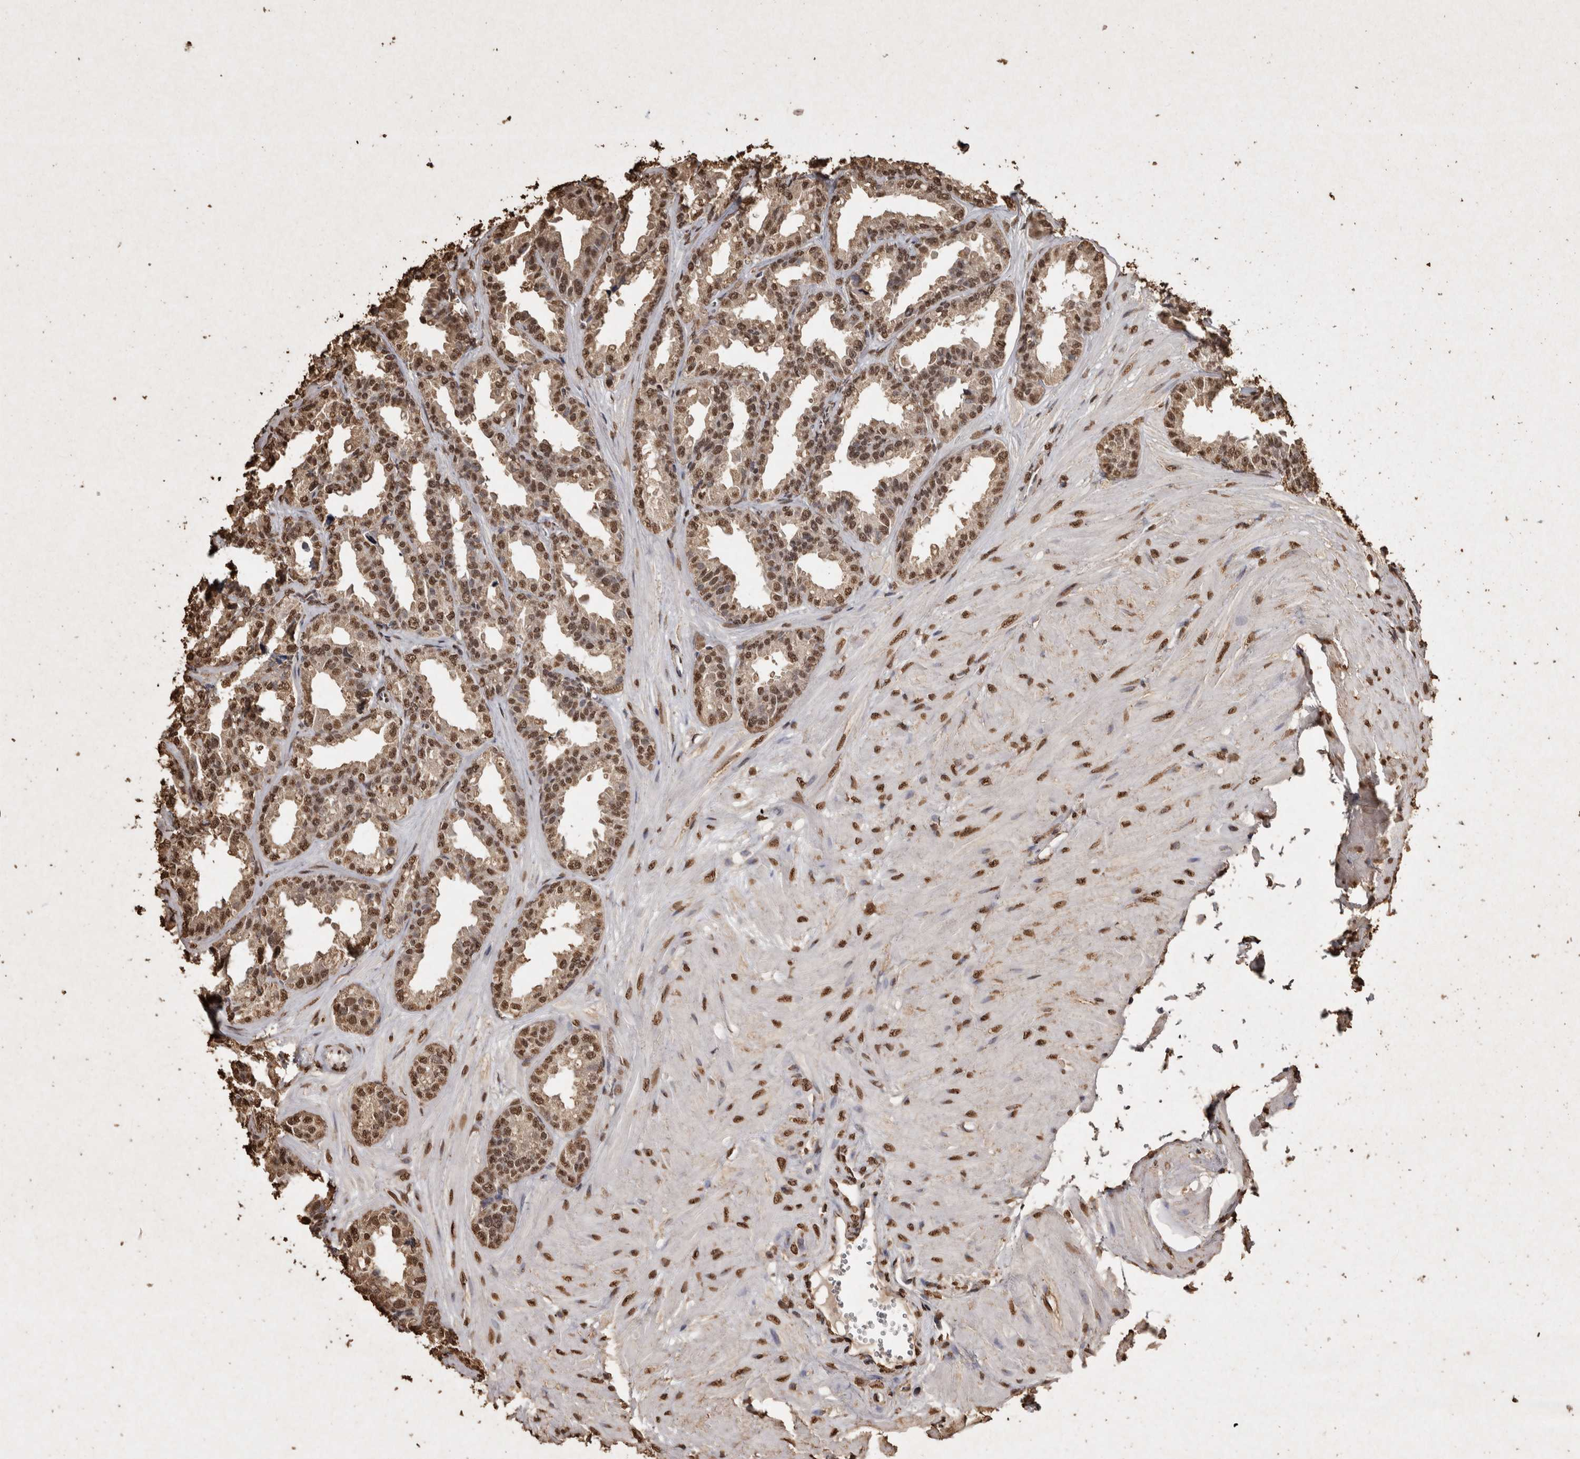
{"staining": {"intensity": "moderate", "quantity": ">75%", "location": "nuclear"}, "tissue": "seminal vesicle", "cell_type": "Glandular cells", "image_type": "normal", "snomed": [{"axis": "morphology", "description": "Normal tissue, NOS"}, {"axis": "topography", "description": "Prostate"}, {"axis": "topography", "description": "Seminal veicle"}], "caption": "This image displays IHC staining of normal seminal vesicle, with medium moderate nuclear expression in about >75% of glandular cells.", "gene": "FSTL3", "patient": {"sex": "male", "age": 51}}